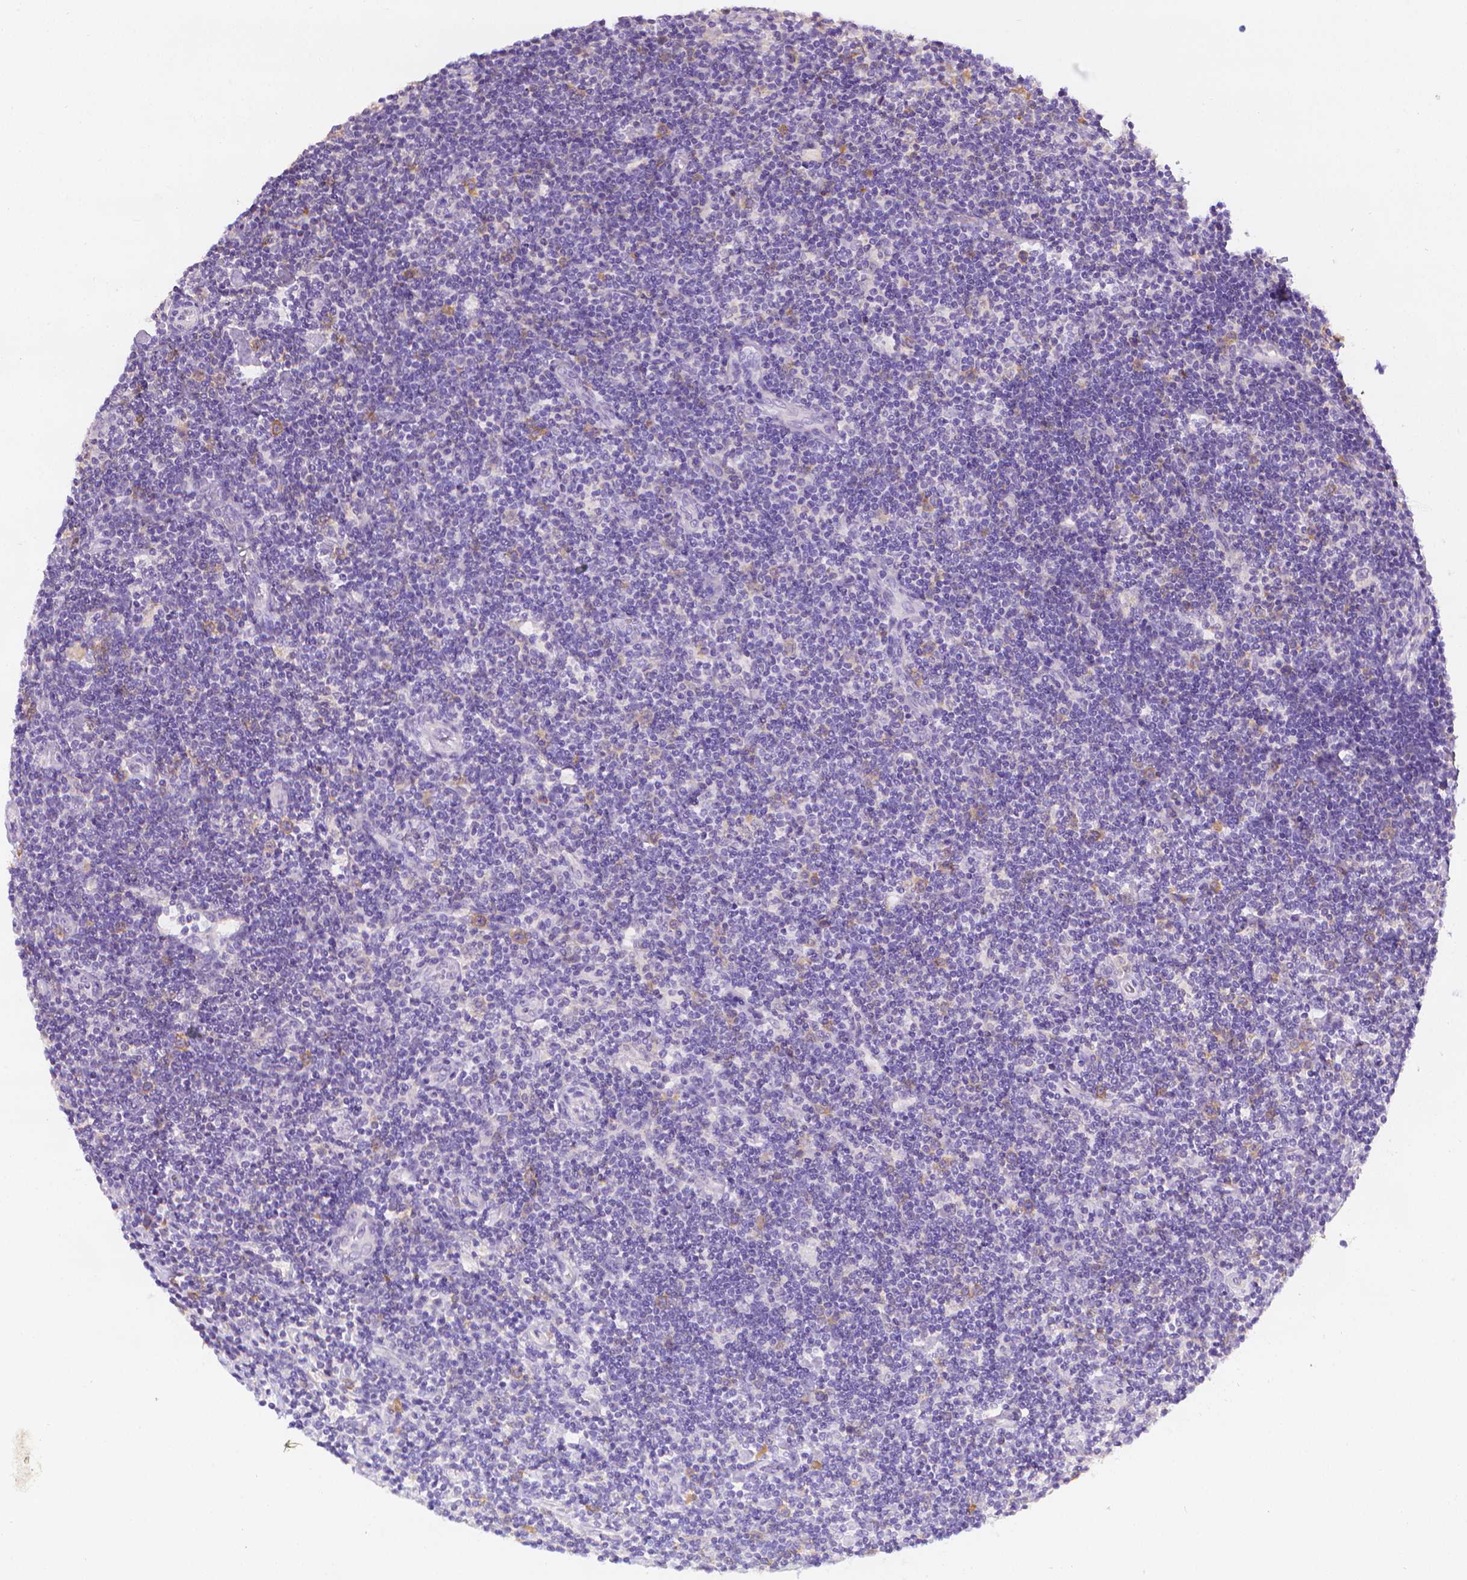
{"staining": {"intensity": "negative", "quantity": "none", "location": "none"}, "tissue": "lymphoma", "cell_type": "Tumor cells", "image_type": "cancer", "snomed": [{"axis": "morphology", "description": "Hodgkin's disease, NOS"}, {"axis": "topography", "description": "Lymph node"}], "caption": "IHC image of neoplastic tissue: Hodgkin's disease stained with DAB exhibits no significant protein positivity in tumor cells. (DAB (3,3'-diaminobenzidine) IHC, high magnification).", "gene": "FASN", "patient": {"sex": "male", "age": 40}}